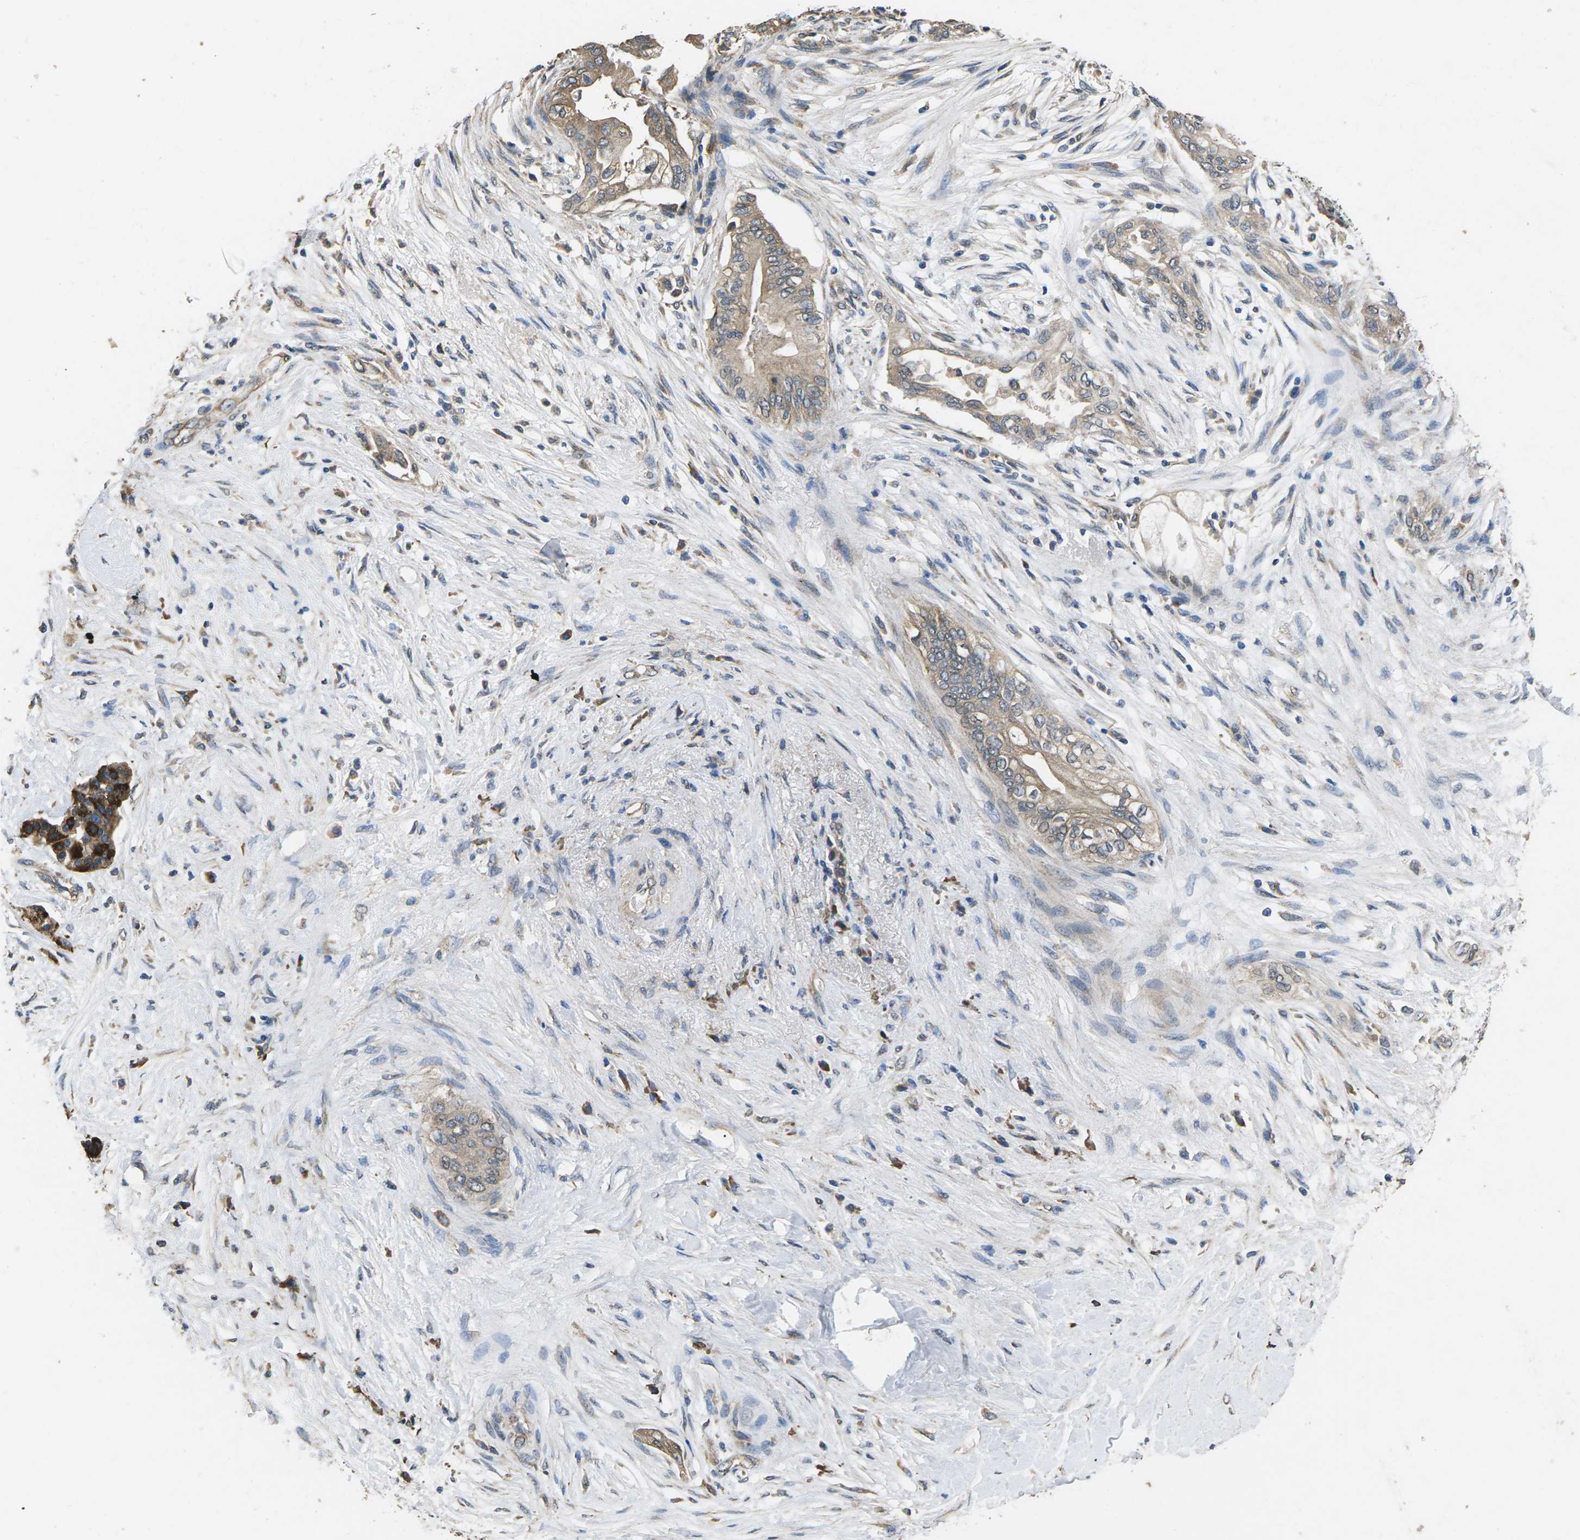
{"staining": {"intensity": "weak", "quantity": "25%-75%", "location": "cytoplasmic/membranous"}, "tissue": "pancreatic cancer", "cell_type": "Tumor cells", "image_type": "cancer", "snomed": [{"axis": "morphology", "description": "Normal tissue, NOS"}, {"axis": "morphology", "description": "Adenocarcinoma, NOS"}, {"axis": "topography", "description": "Pancreas"}, {"axis": "topography", "description": "Duodenum"}], "caption": "This is an image of immunohistochemistry staining of pancreatic cancer (adenocarcinoma), which shows weak staining in the cytoplasmic/membranous of tumor cells.", "gene": "B4GAT1", "patient": {"sex": "female", "age": 60}}